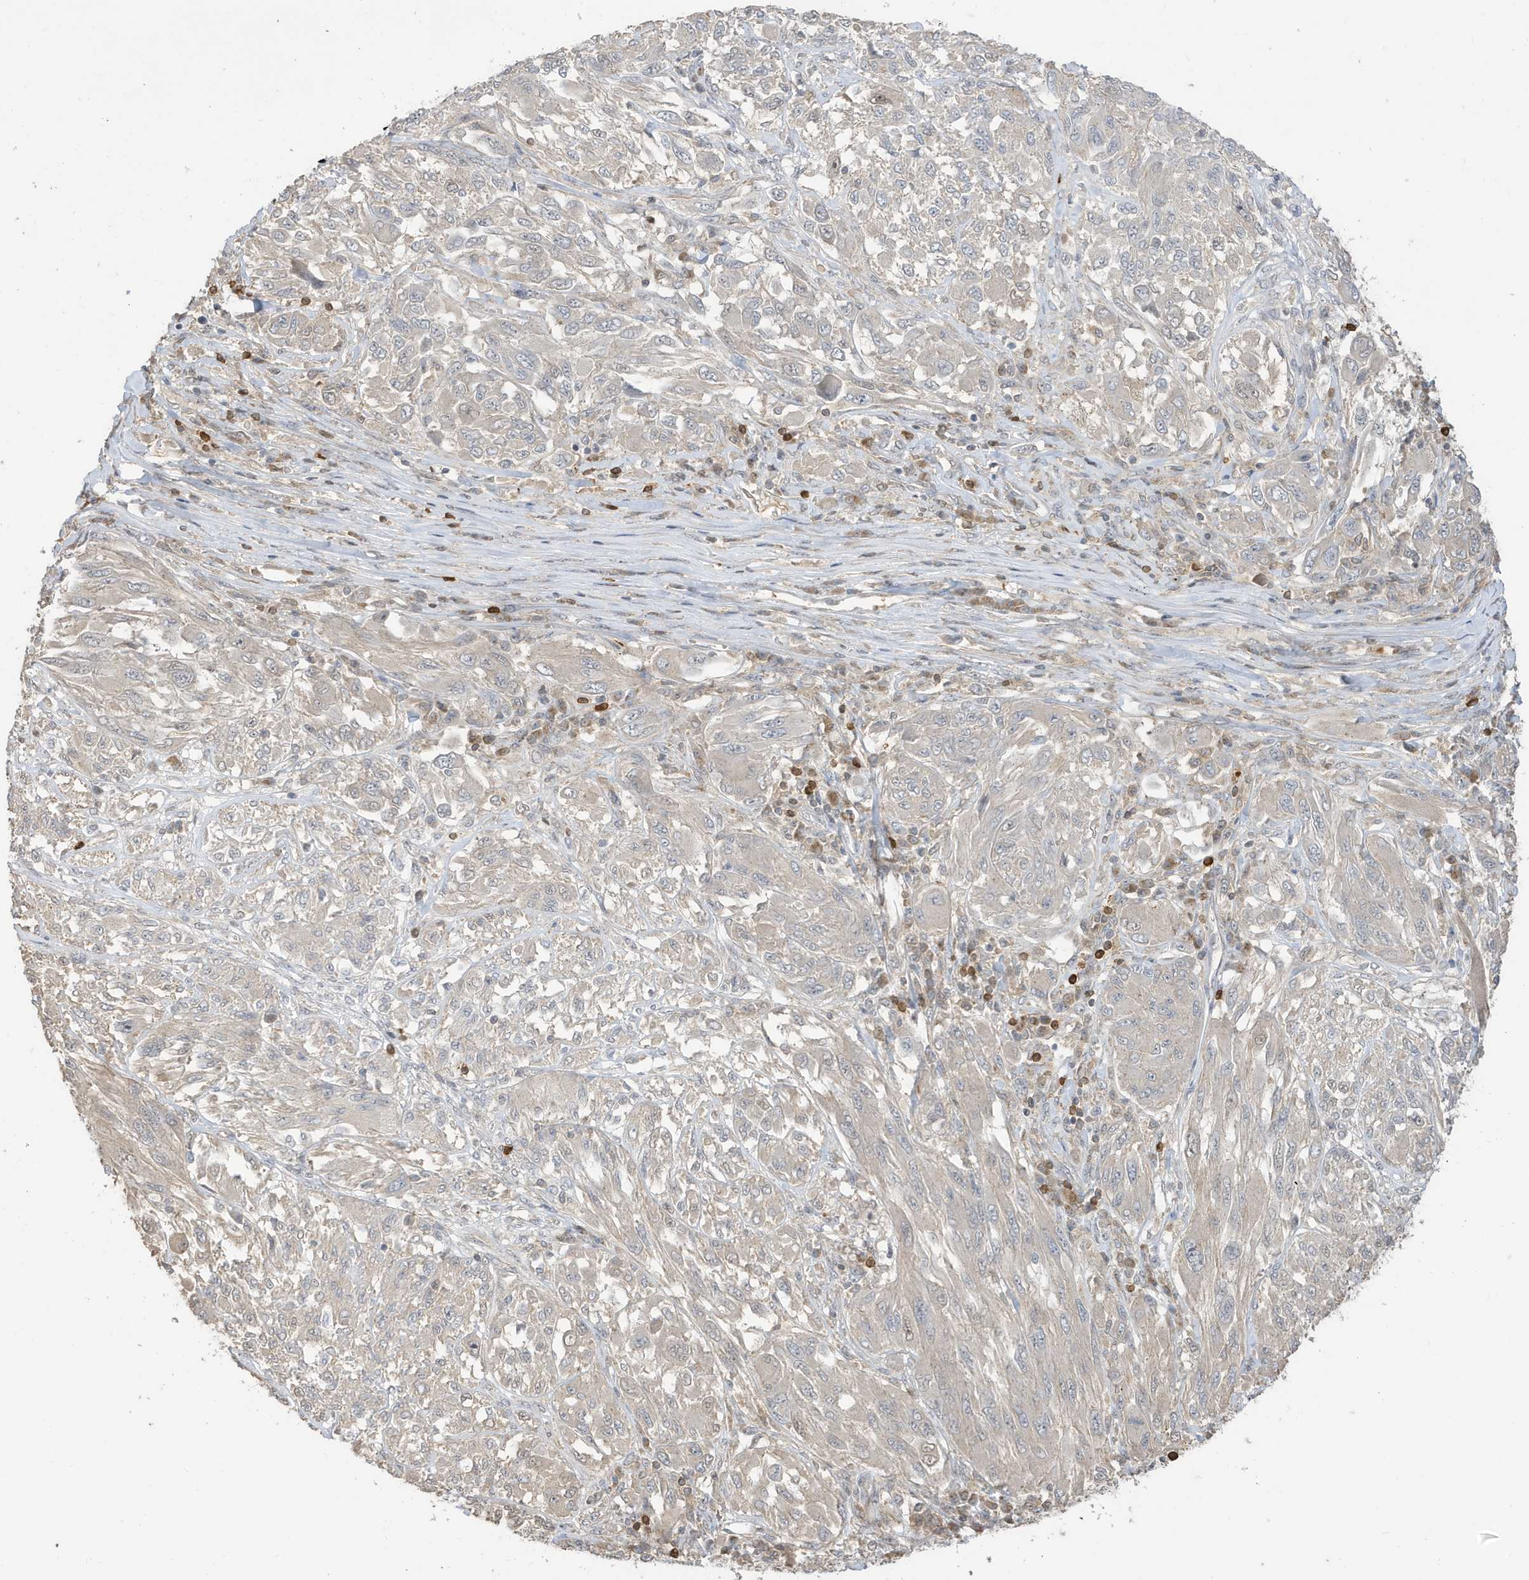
{"staining": {"intensity": "negative", "quantity": "none", "location": "none"}, "tissue": "melanoma", "cell_type": "Tumor cells", "image_type": "cancer", "snomed": [{"axis": "morphology", "description": "Malignant melanoma, NOS"}, {"axis": "topography", "description": "Skin"}], "caption": "IHC of melanoma reveals no positivity in tumor cells. Brightfield microscopy of IHC stained with DAB (3,3'-diaminobenzidine) (brown) and hematoxylin (blue), captured at high magnification.", "gene": "TAB3", "patient": {"sex": "female", "age": 91}}